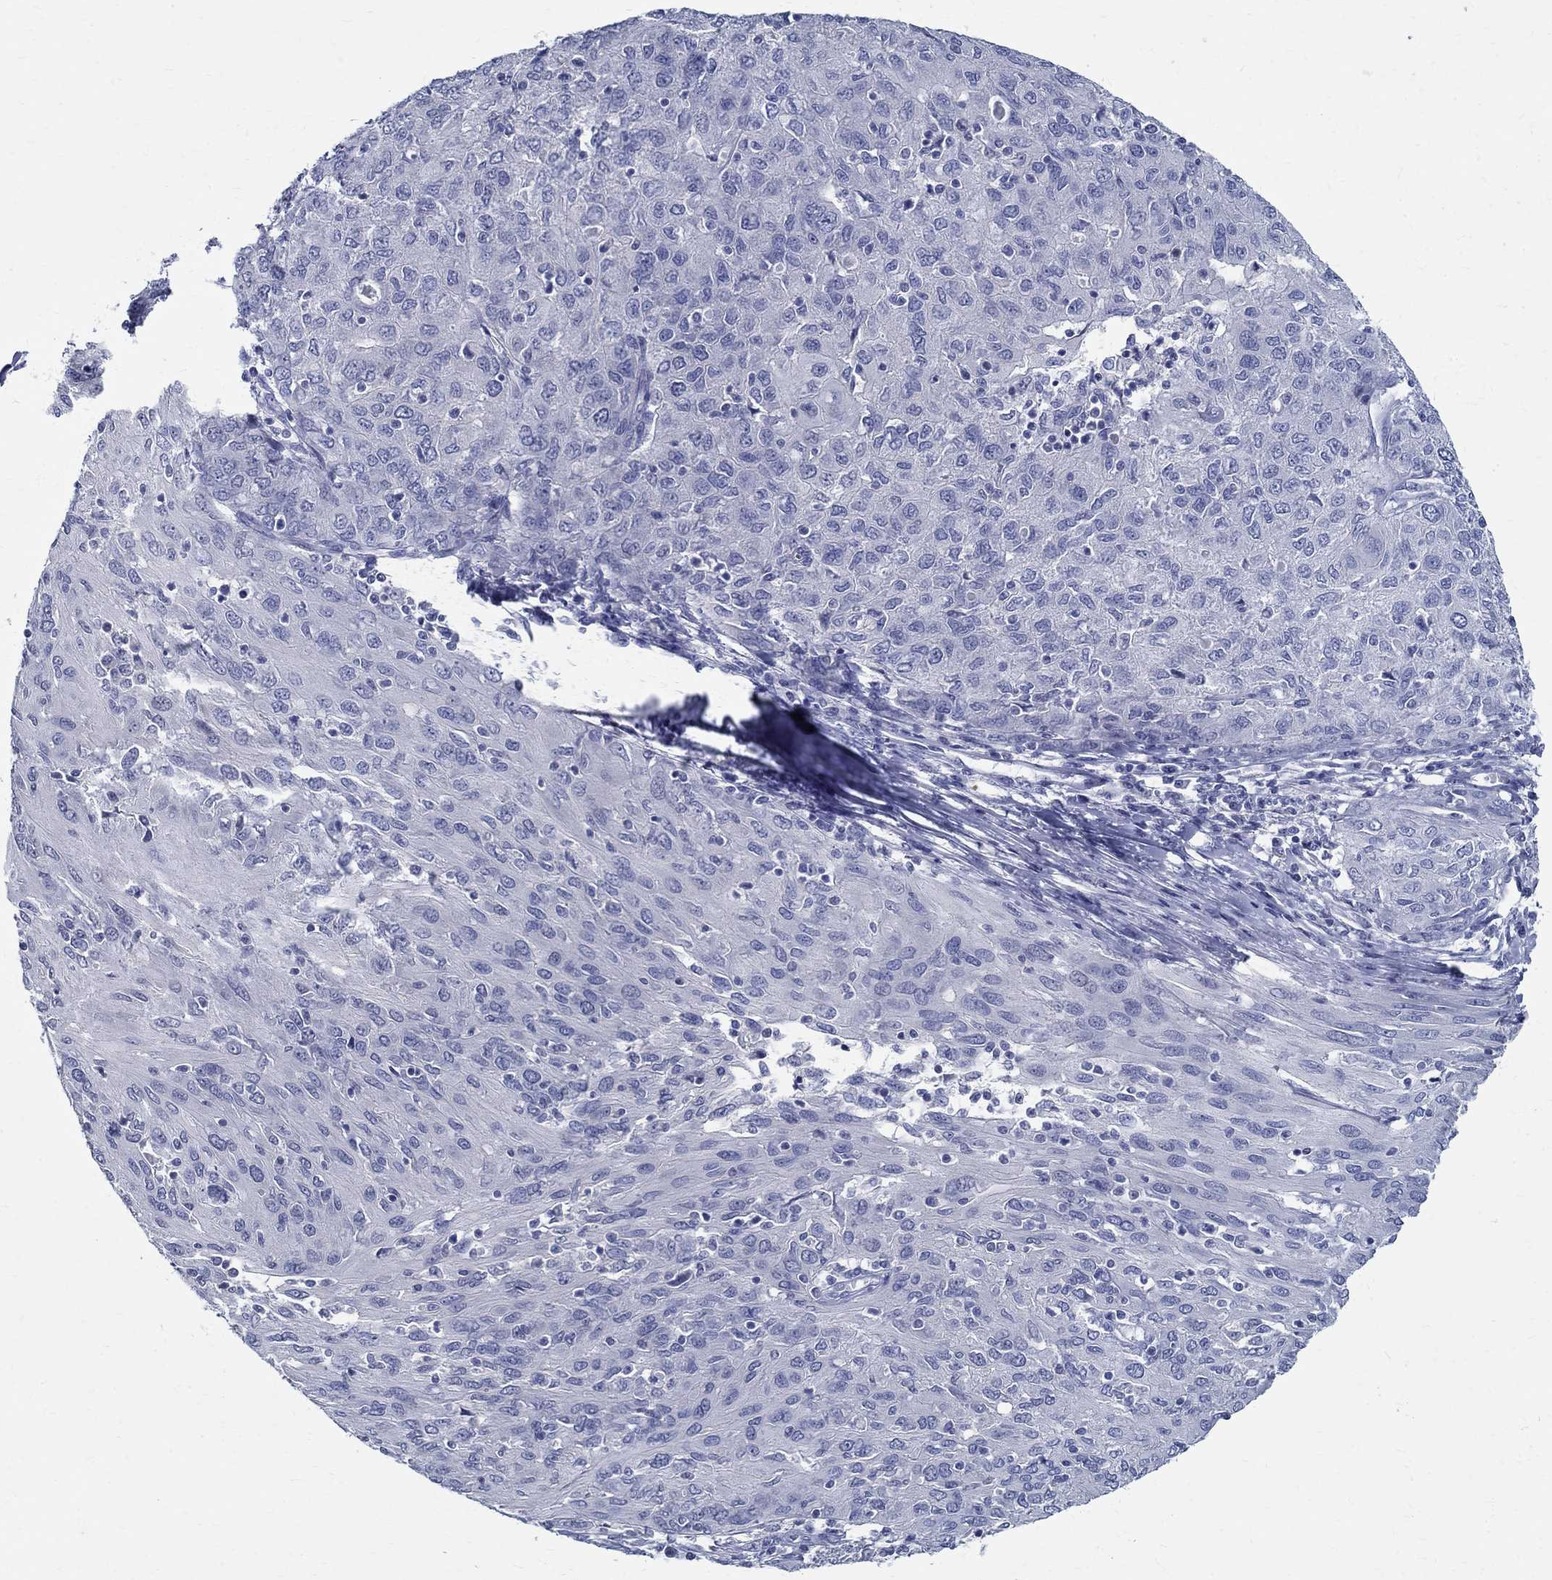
{"staining": {"intensity": "negative", "quantity": "none", "location": "none"}, "tissue": "ovarian cancer", "cell_type": "Tumor cells", "image_type": "cancer", "snomed": [{"axis": "morphology", "description": "Carcinoma, endometroid"}, {"axis": "topography", "description": "Ovary"}], "caption": "Tumor cells are negative for brown protein staining in ovarian cancer.", "gene": "CETN1", "patient": {"sex": "female", "age": 50}}